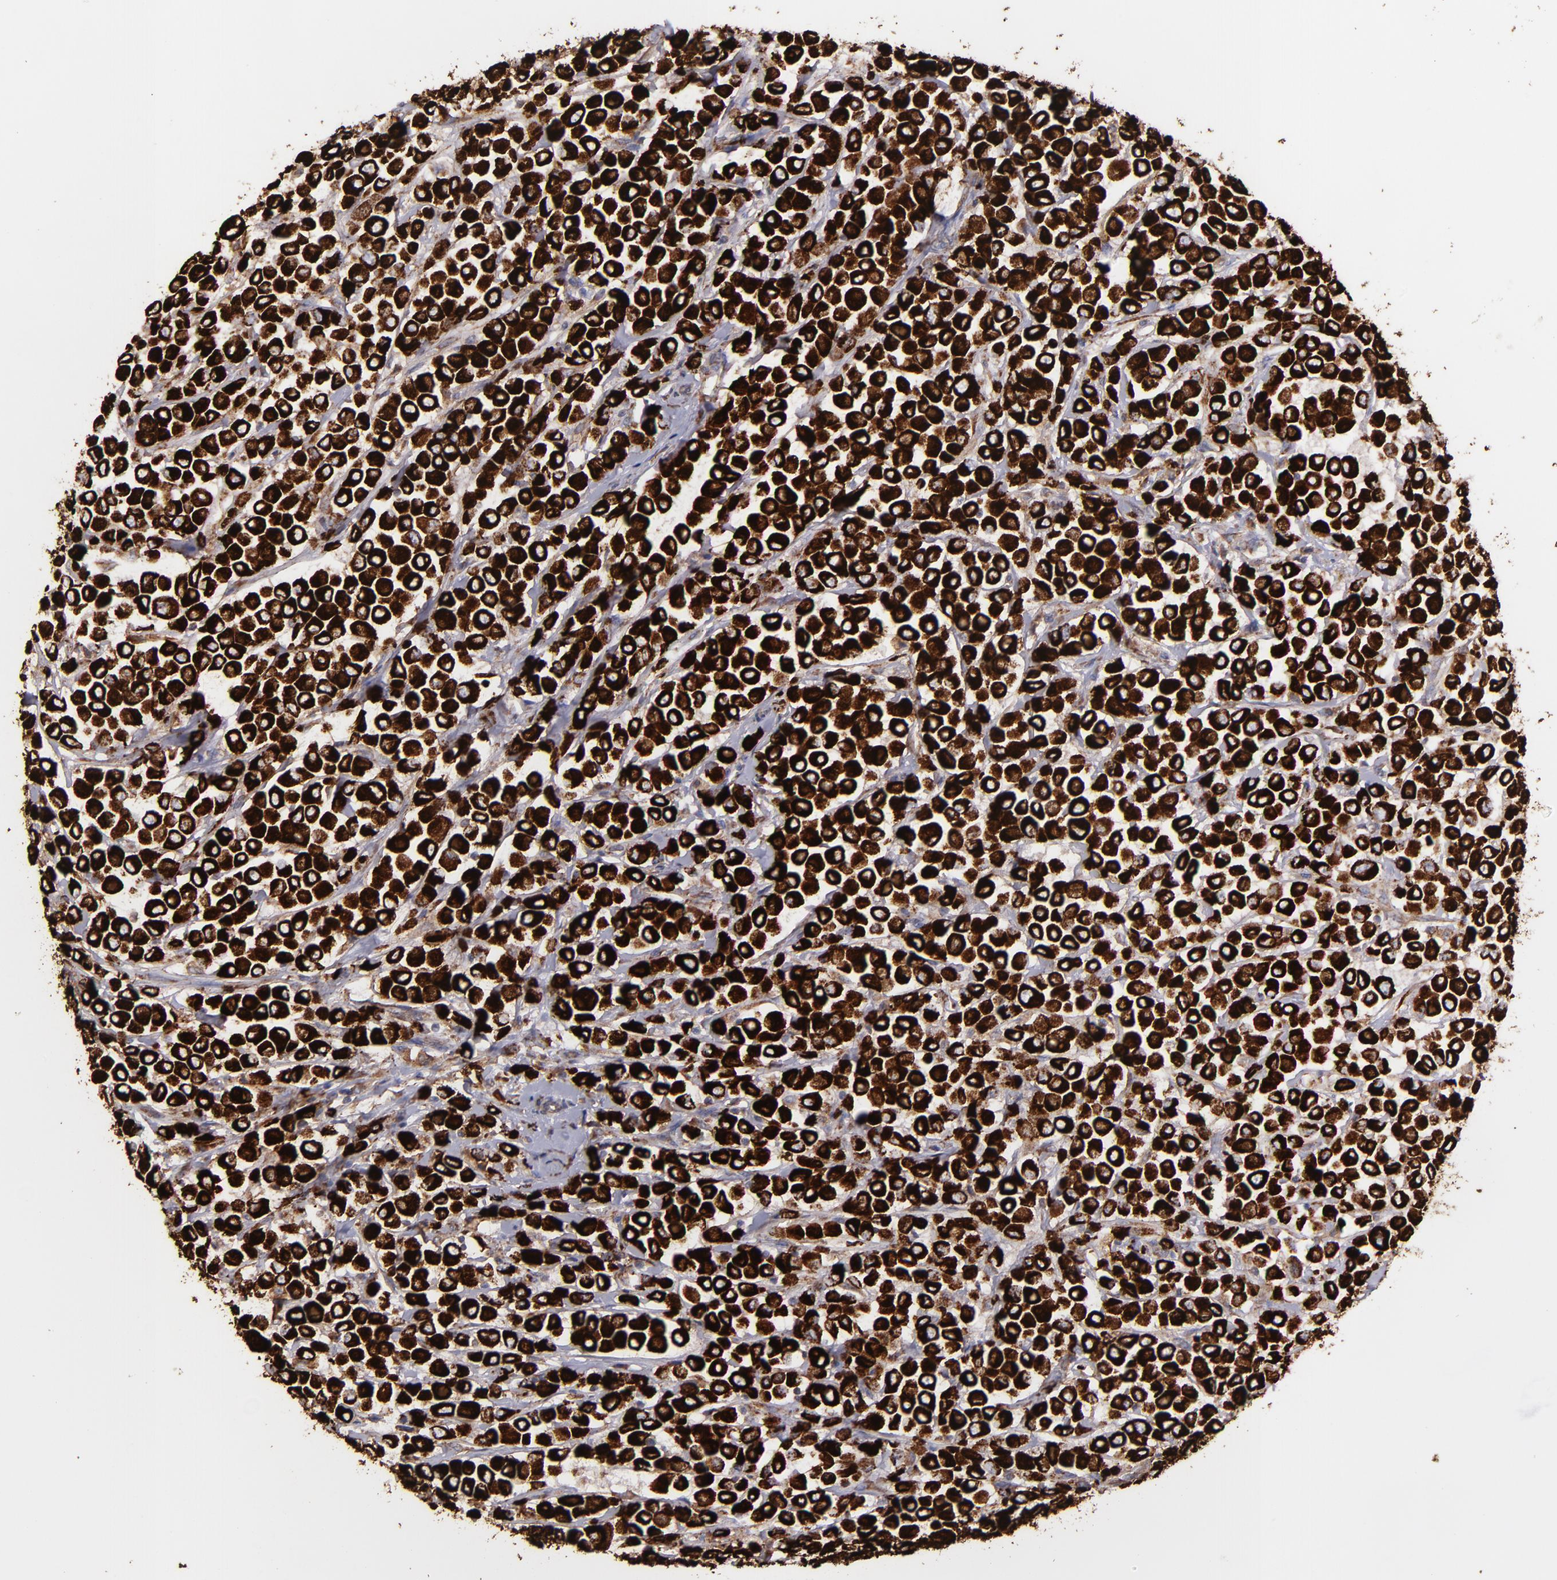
{"staining": {"intensity": "strong", "quantity": ">75%", "location": "cytoplasmic/membranous"}, "tissue": "breast cancer", "cell_type": "Tumor cells", "image_type": "cancer", "snomed": [{"axis": "morphology", "description": "Duct carcinoma"}, {"axis": "topography", "description": "Breast"}], "caption": "High-magnification brightfield microscopy of breast cancer stained with DAB (3,3'-diaminobenzidine) (brown) and counterstained with hematoxylin (blue). tumor cells exhibit strong cytoplasmic/membranous positivity is appreciated in approximately>75% of cells.", "gene": "MAOB", "patient": {"sex": "female", "age": 61}}